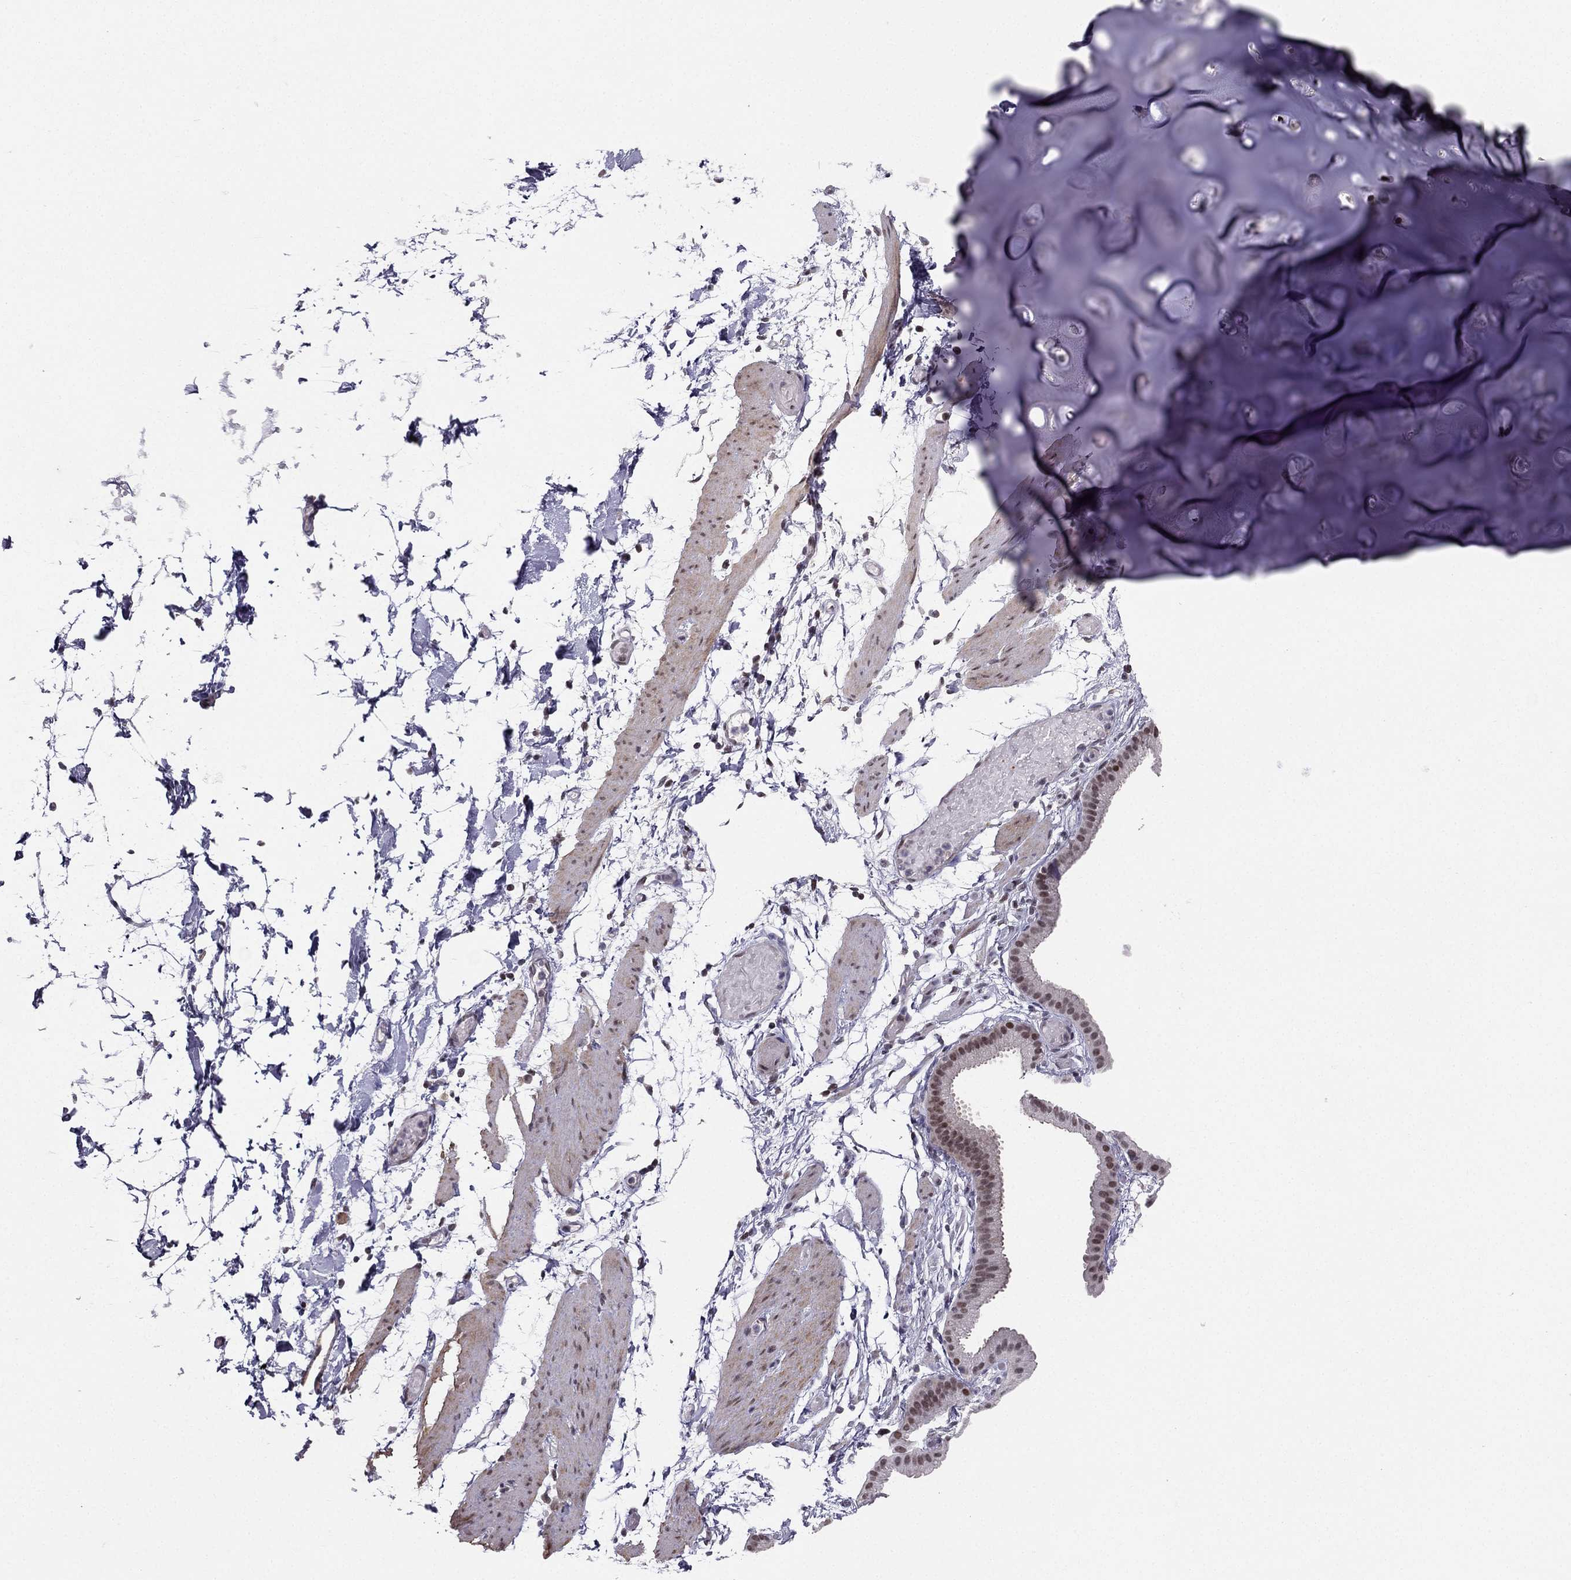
{"staining": {"intensity": "negative", "quantity": "none", "location": "none"}, "tissue": "adipose tissue", "cell_type": "Adipocytes", "image_type": "normal", "snomed": [{"axis": "morphology", "description": "Normal tissue, NOS"}, {"axis": "topography", "description": "Gallbladder"}, {"axis": "topography", "description": "Peripheral nerve tissue"}], "caption": "High power microscopy photomicrograph of an immunohistochemistry image of unremarkable adipose tissue, revealing no significant staining in adipocytes. (DAB immunohistochemistry (IHC), high magnification).", "gene": "RPRD2", "patient": {"sex": "female", "age": 45}}